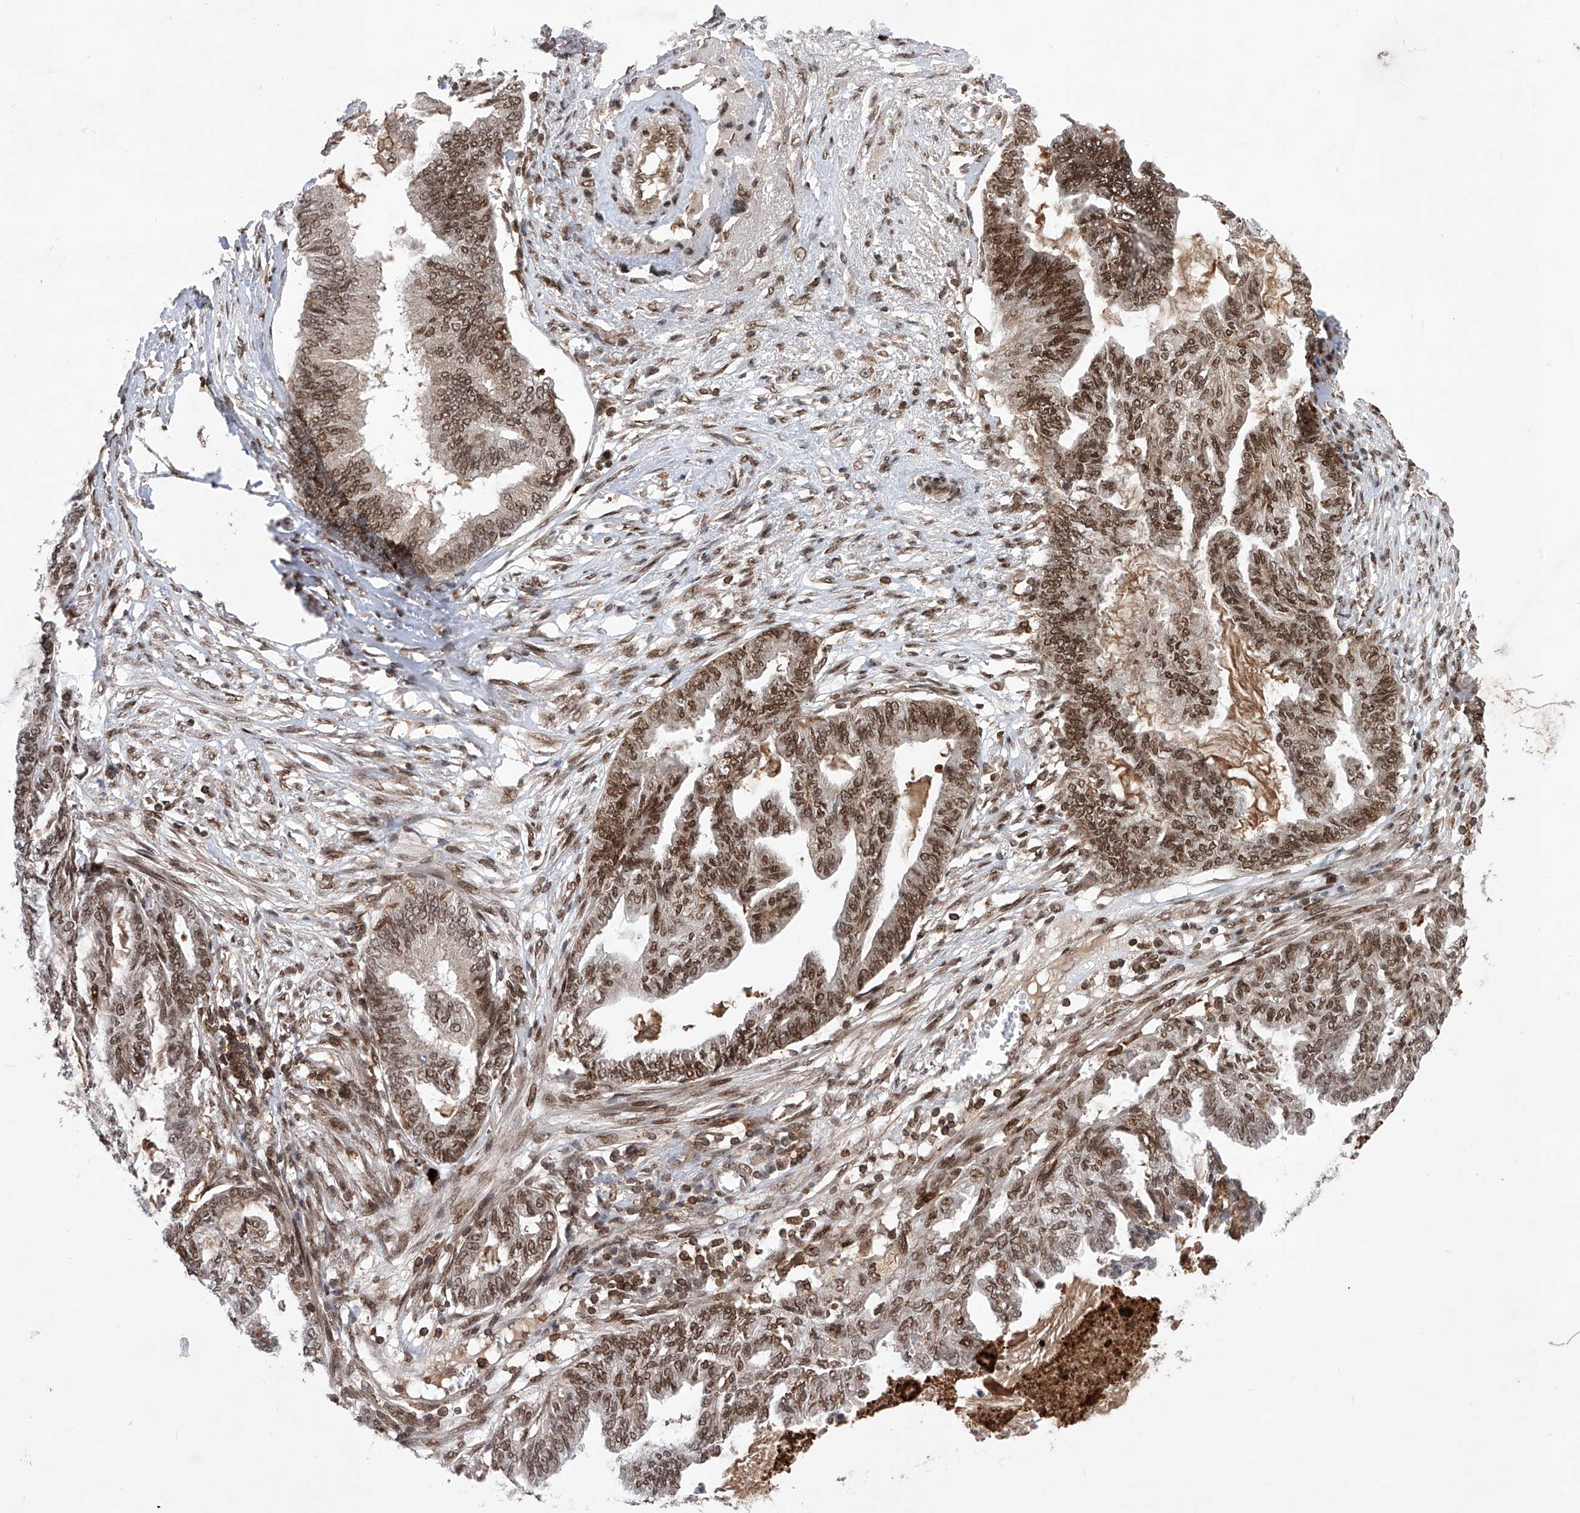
{"staining": {"intensity": "moderate", "quantity": ">75%", "location": "nuclear"}, "tissue": "endometrial cancer", "cell_type": "Tumor cells", "image_type": "cancer", "snomed": [{"axis": "morphology", "description": "Adenocarcinoma, NOS"}, {"axis": "topography", "description": "Endometrium"}], "caption": "Endometrial cancer (adenocarcinoma) stained with a brown dye displays moderate nuclear positive staining in about >75% of tumor cells.", "gene": "ZNF280D", "patient": {"sex": "female", "age": 86}}